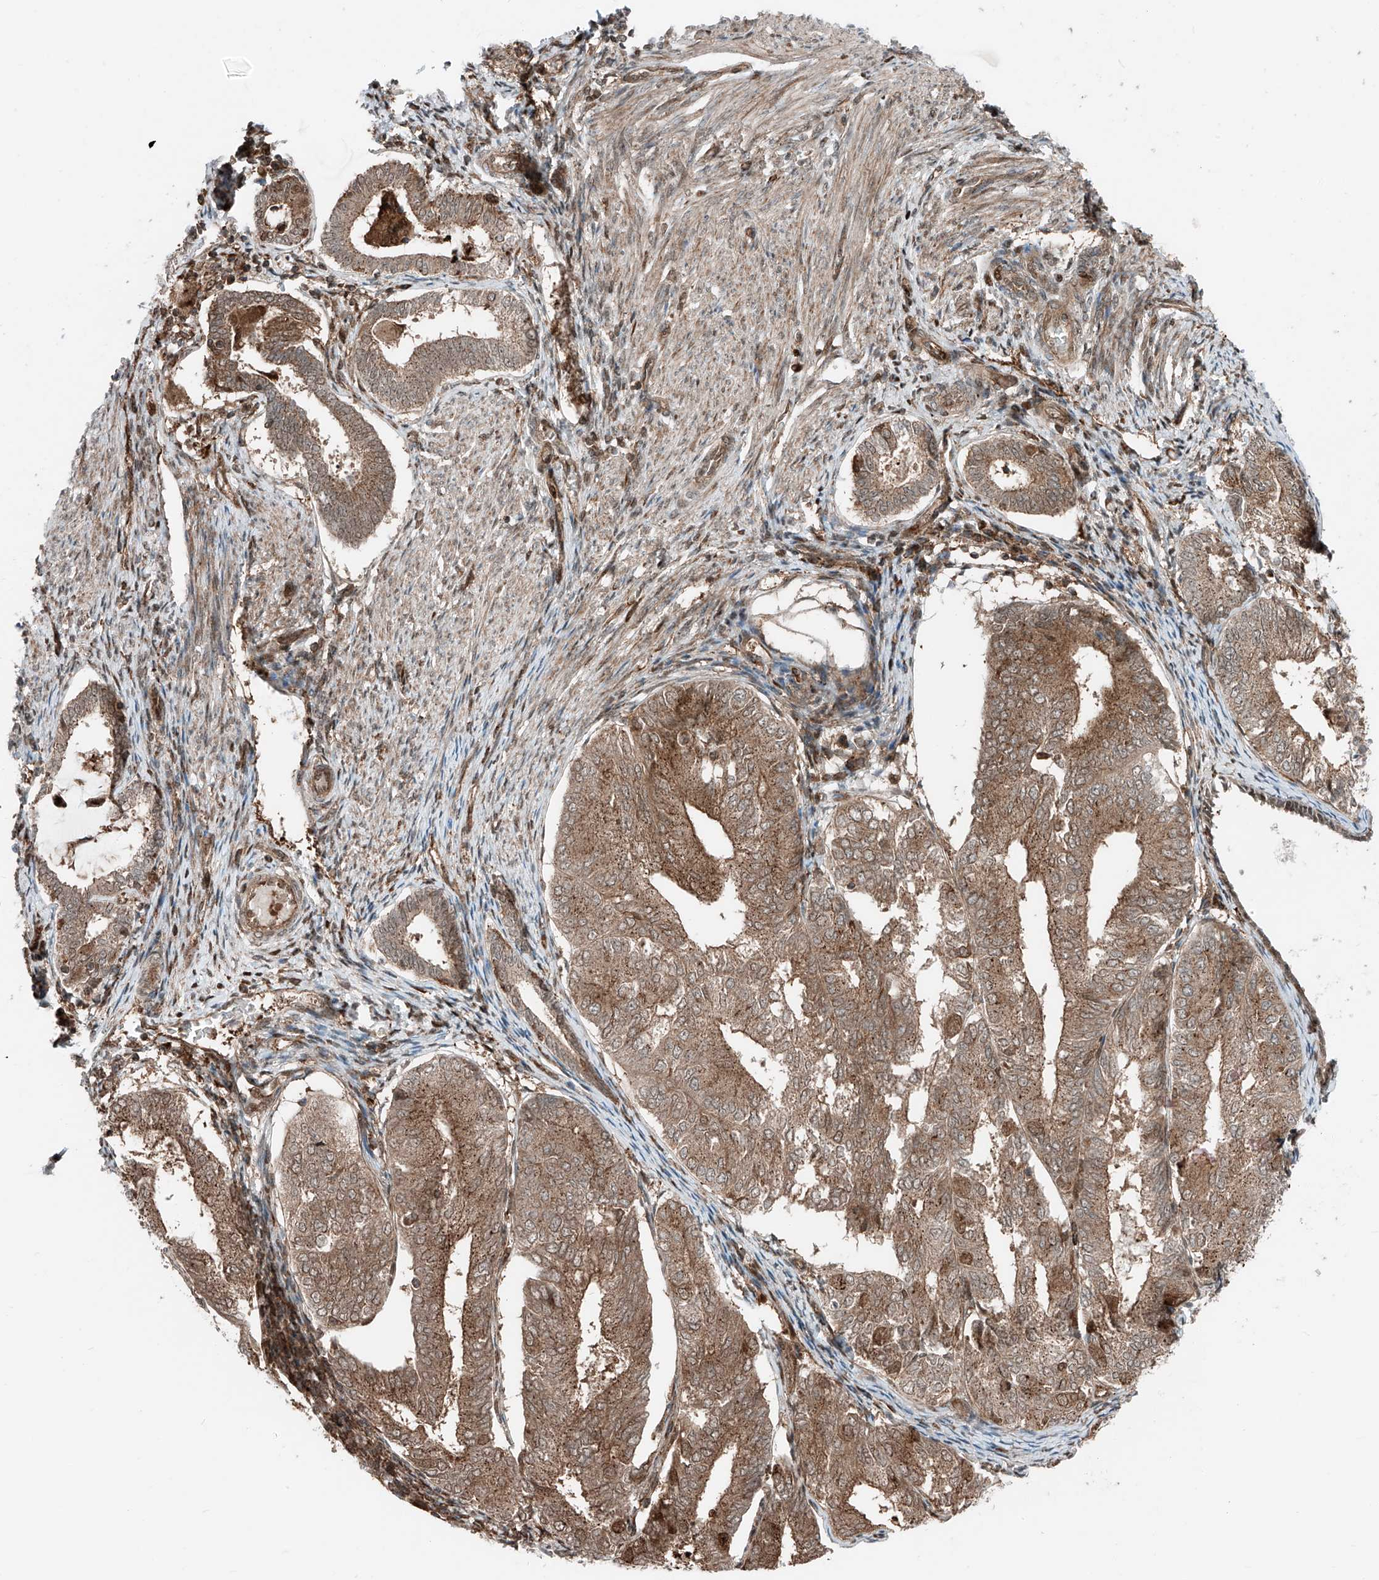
{"staining": {"intensity": "moderate", "quantity": ">75%", "location": "cytoplasmic/membranous,nuclear"}, "tissue": "endometrial cancer", "cell_type": "Tumor cells", "image_type": "cancer", "snomed": [{"axis": "morphology", "description": "Adenocarcinoma, NOS"}, {"axis": "topography", "description": "Endometrium"}], "caption": "Endometrial cancer (adenocarcinoma) stained with a protein marker displays moderate staining in tumor cells.", "gene": "USP48", "patient": {"sex": "female", "age": 81}}